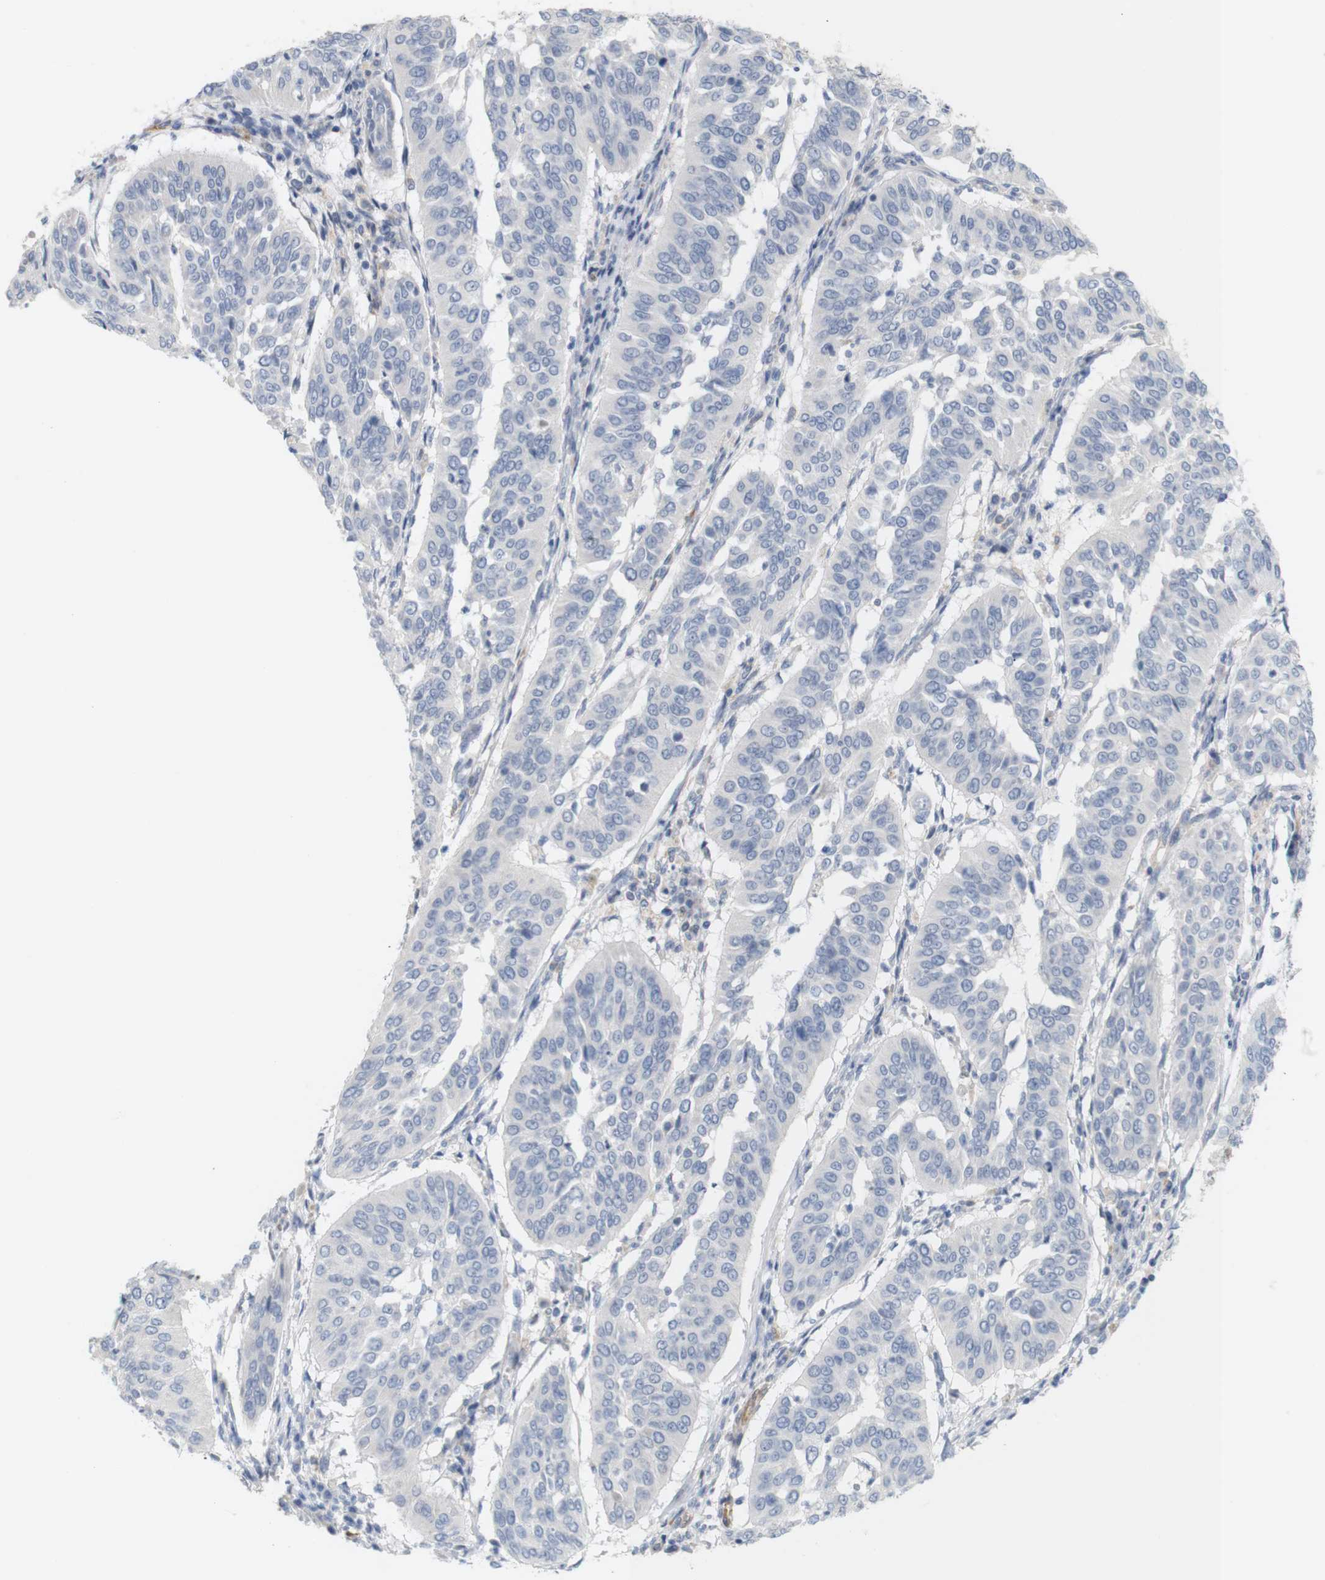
{"staining": {"intensity": "negative", "quantity": "none", "location": "none"}, "tissue": "cervical cancer", "cell_type": "Tumor cells", "image_type": "cancer", "snomed": [{"axis": "morphology", "description": "Normal tissue, NOS"}, {"axis": "morphology", "description": "Squamous cell carcinoma, NOS"}, {"axis": "topography", "description": "Cervix"}], "caption": "Photomicrograph shows no protein expression in tumor cells of cervical squamous cell carcinoma tissue. (Immunohistochemistry (ihc), brightfield microscopy, high magnification).", "gene": "ITPR1", "patient": {"sex": "female", "age": 39}}